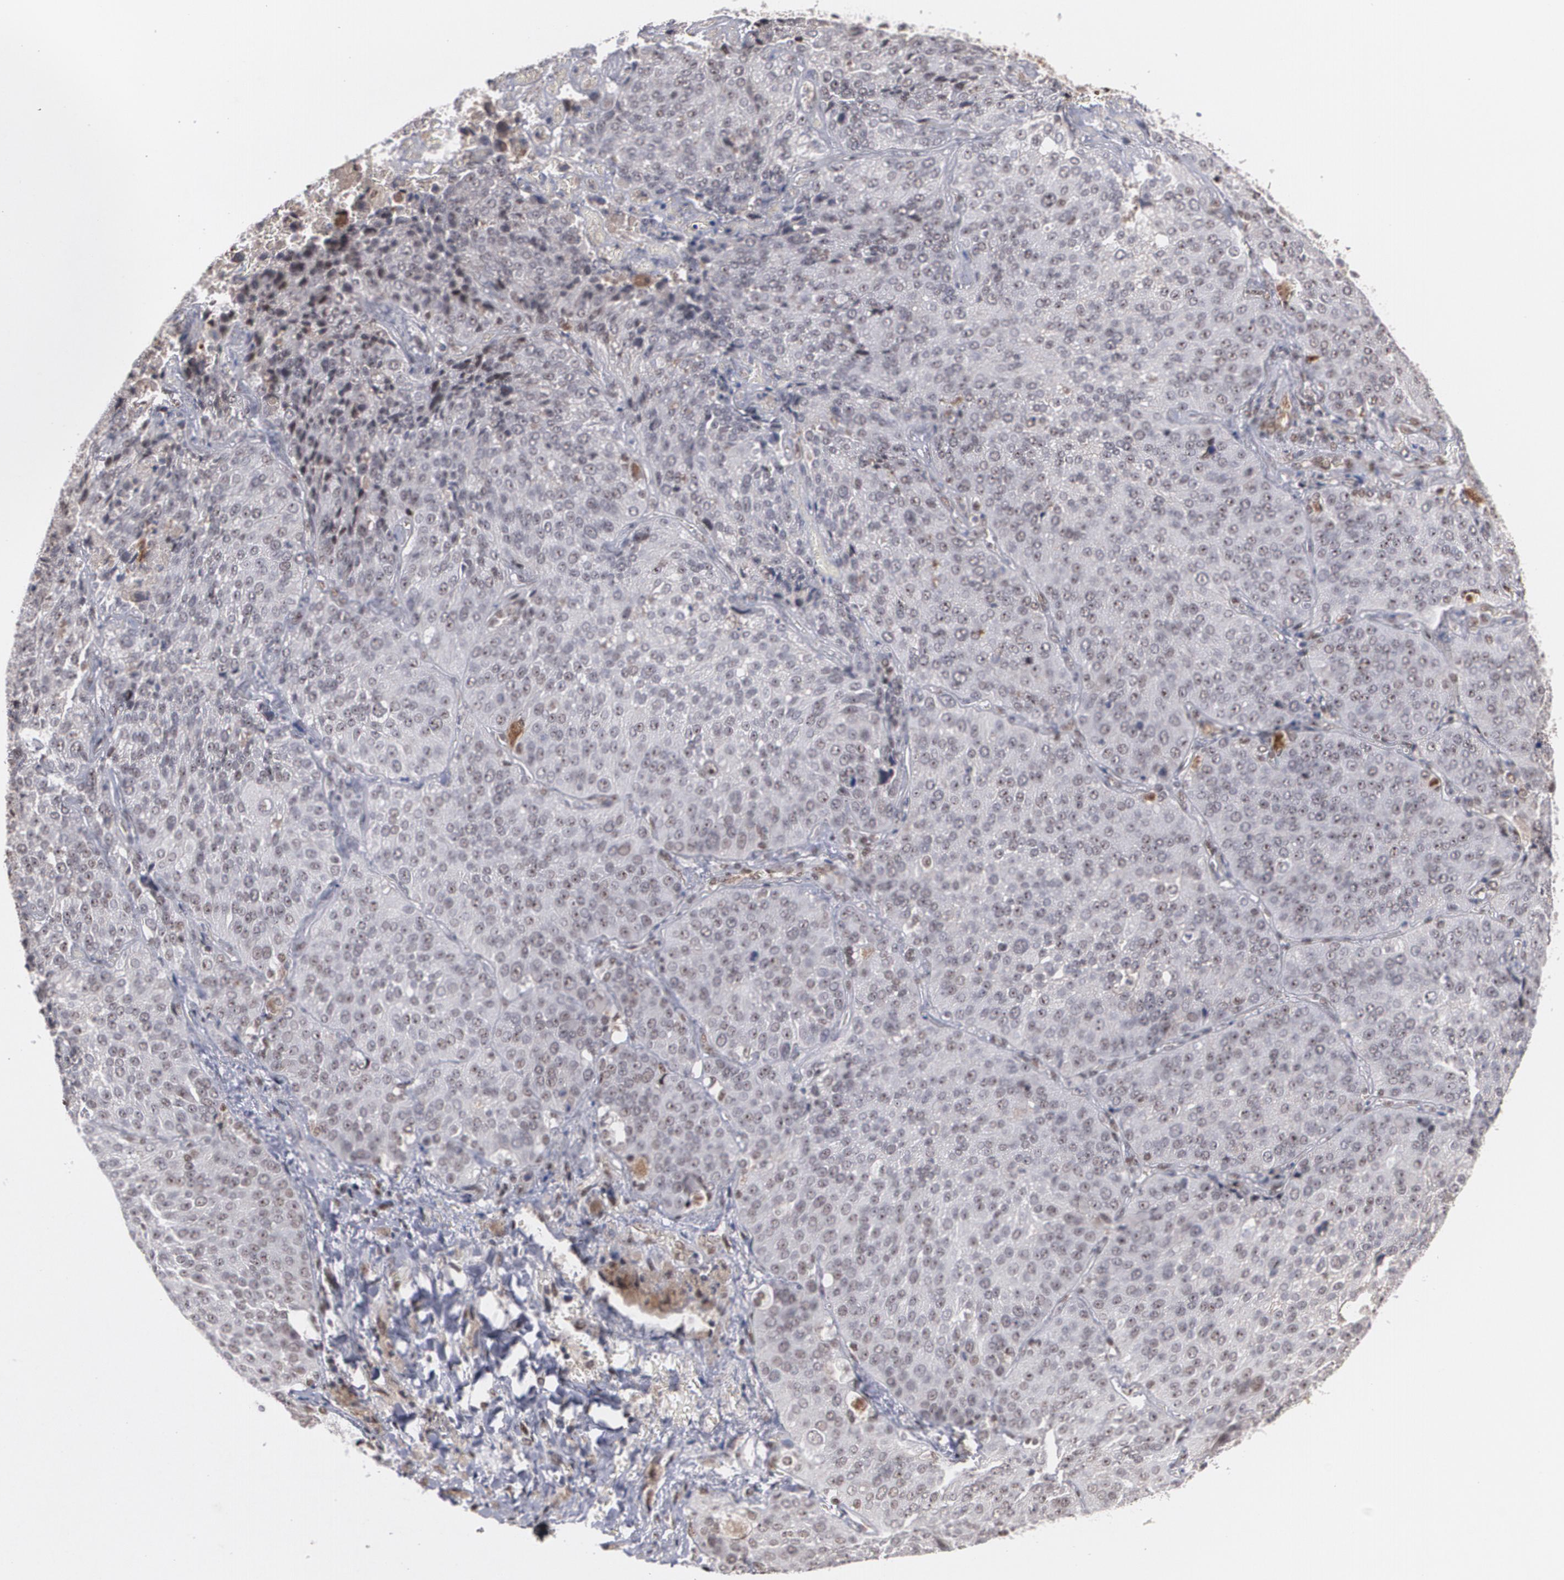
{"staining": {"intensity": "weak", "quantity": "<25%", "location": "nuclear"}, "tissue": "lung cancer", "cell_type": "Tumor cells", "image_type": "cancer", "snomed": [{"axis": "morphology", "description": "Squamous cell carcinoma, NOS"}, {"axis": "topography", "description": "Lung"}], "caption": "There is no significant expression in tumor cells of lung cancer.", "gene": "ZNF234", "patient": {"sex": "male", "age": 54}}